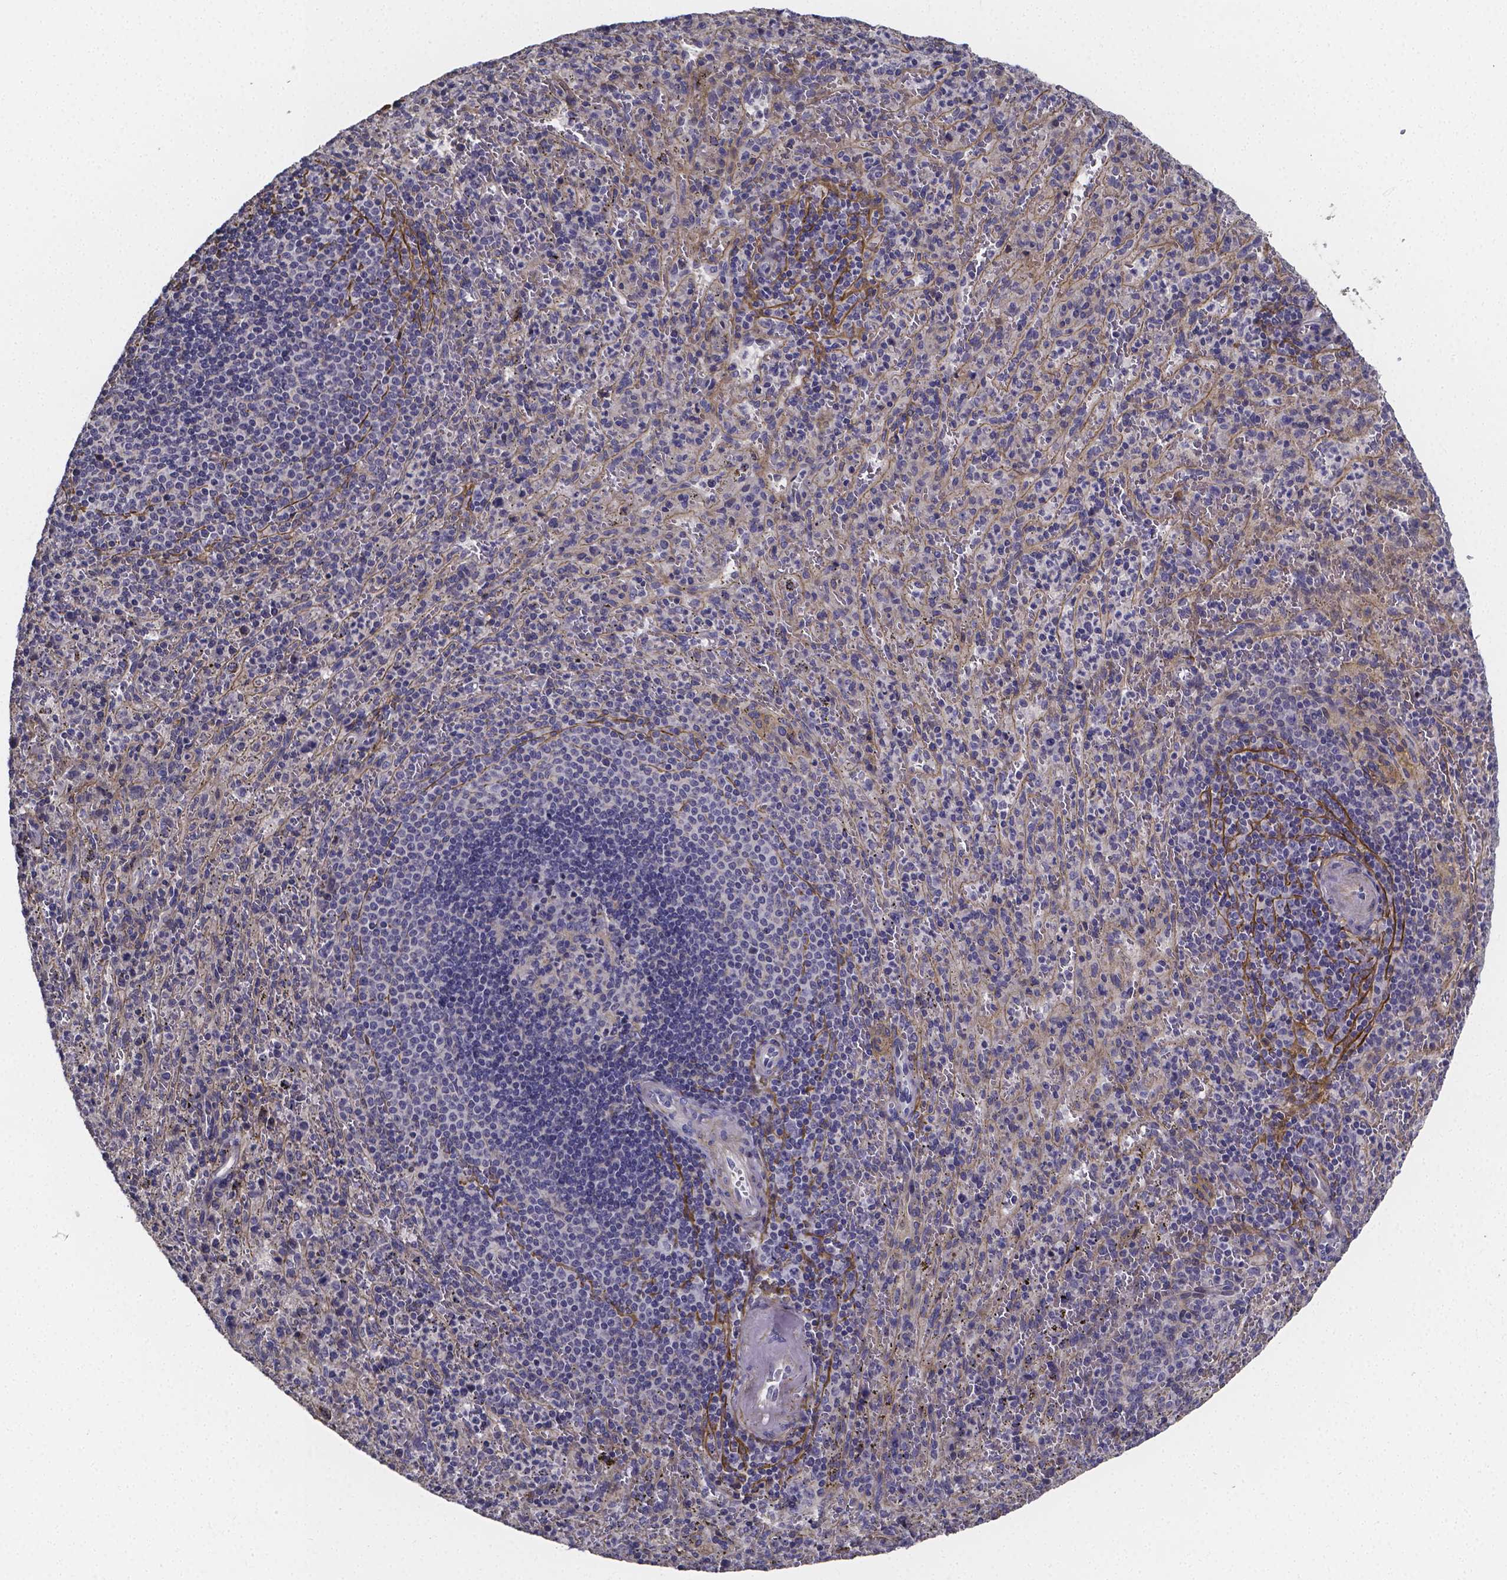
{"staining": {"intensity": "negative", "quantity": "none", "location": "none"}, "tissue": "spleen", "cell_type": "Cells in red pulp", "image_type": "normal", "snomed": [{"axis": "morphology", "description": "Normal tissue, NOS"}, {"axis": "topography", "description": "Spleen"}], "caption": "The IHC image has no significant staining in cells in red pulp of spleen. The staining is performed using DAB (3,3'-diaminobenzidine) brown chromogen with nuclei counter-stained in using hematoxylin.", "gene": "RERG", "patient": {"sex": "male", "age": 57}}